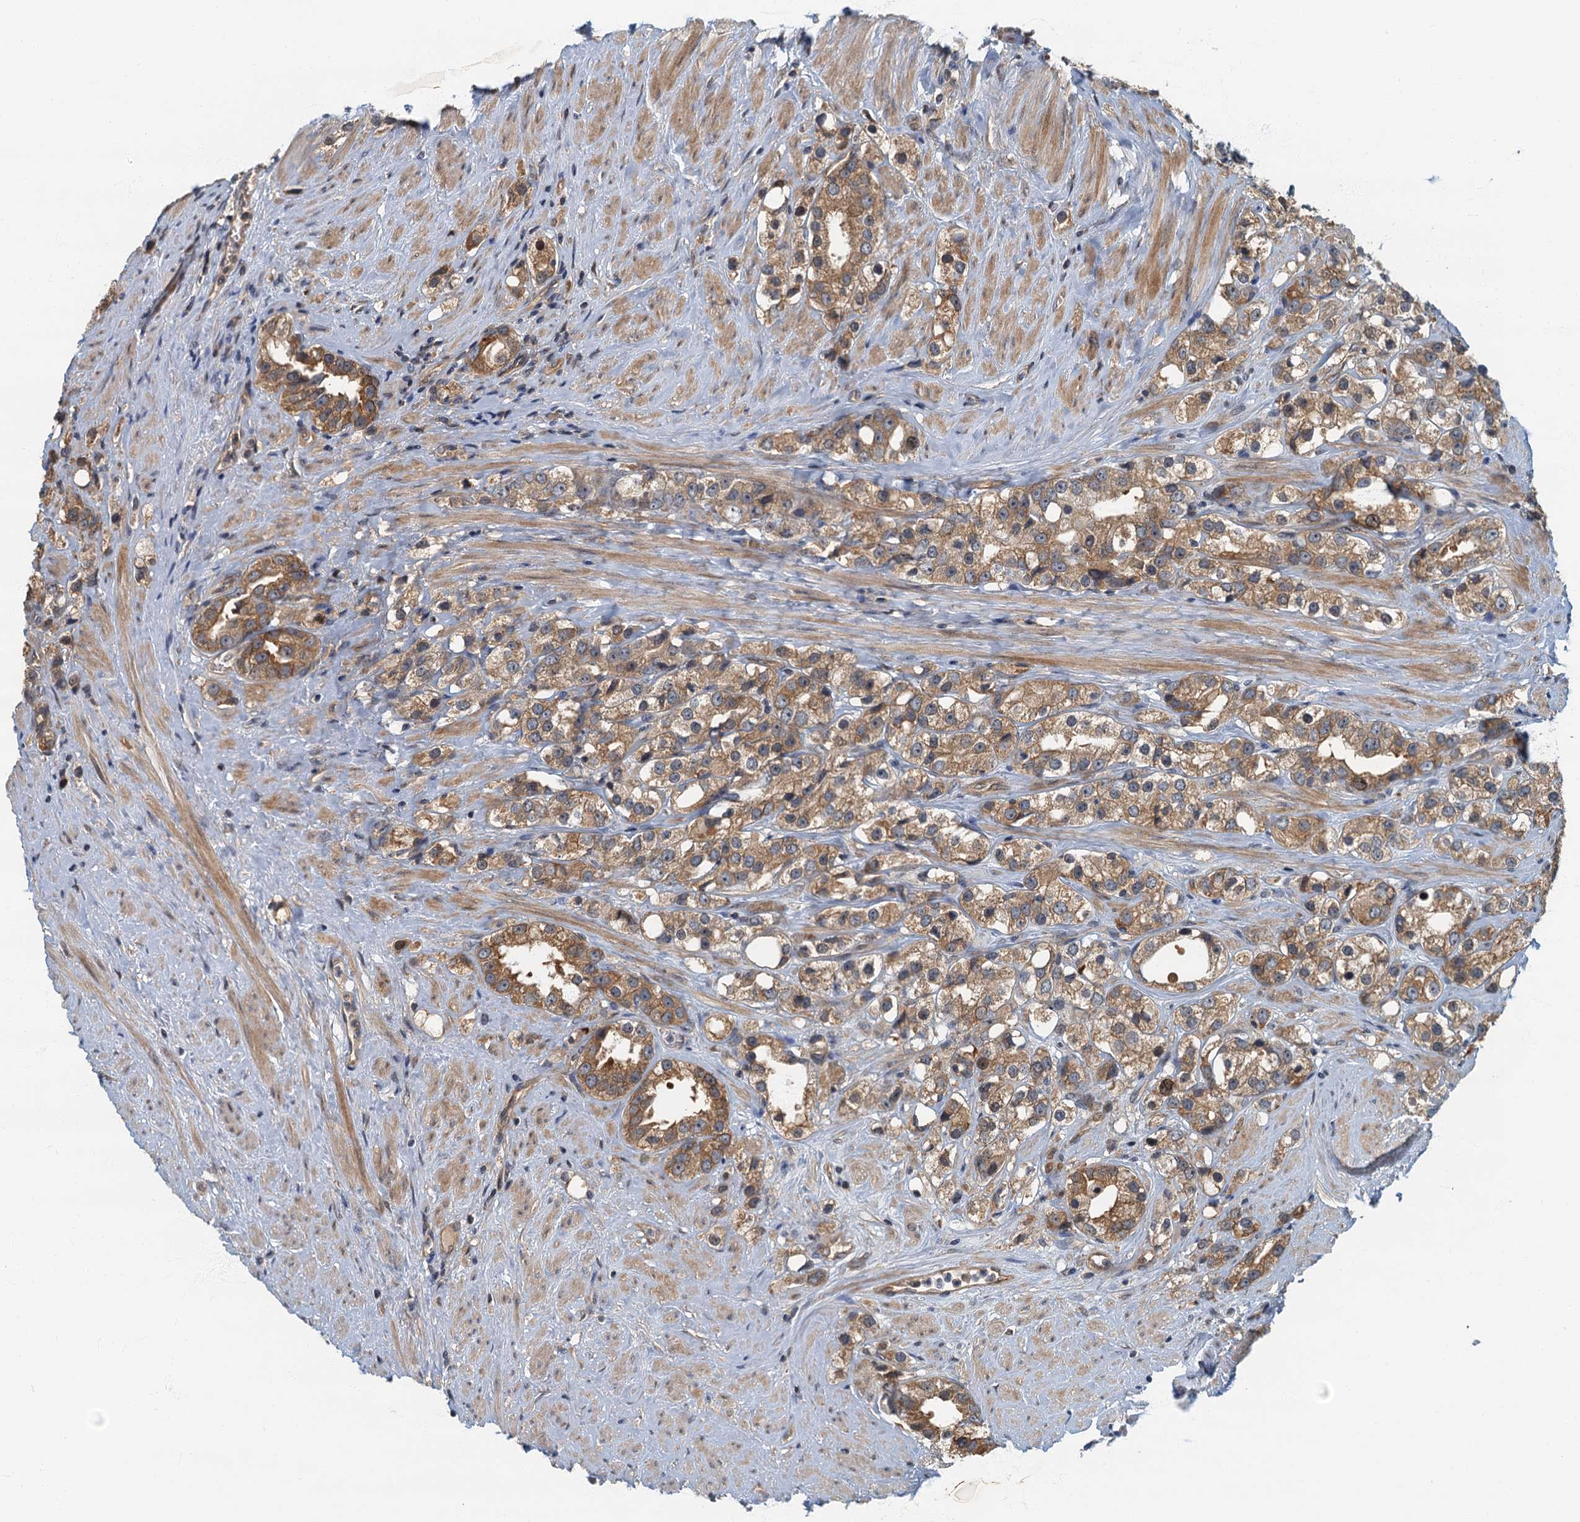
{"staining": {"intensity": "moderate", "quantity": ">75%", "location": "cytoplasmic/membranous"}, "tissue": "prostate cancer", "cell_type": "Tumor cells", "image_type": "cancer", "snomed": [{"axis": "morphology", "description": "Adenocarcinoma, NOS"}, {"axis": "topography", "description": "Prostate"}], "caption": "Protein expression analysis of adenocarcinoma (prostate) reveals moderate cytoplasmic/membranous staining in about >75% of tumor cells.", "gene": "CKAP2L", "patient": {"sex": "male", "age": 79}}